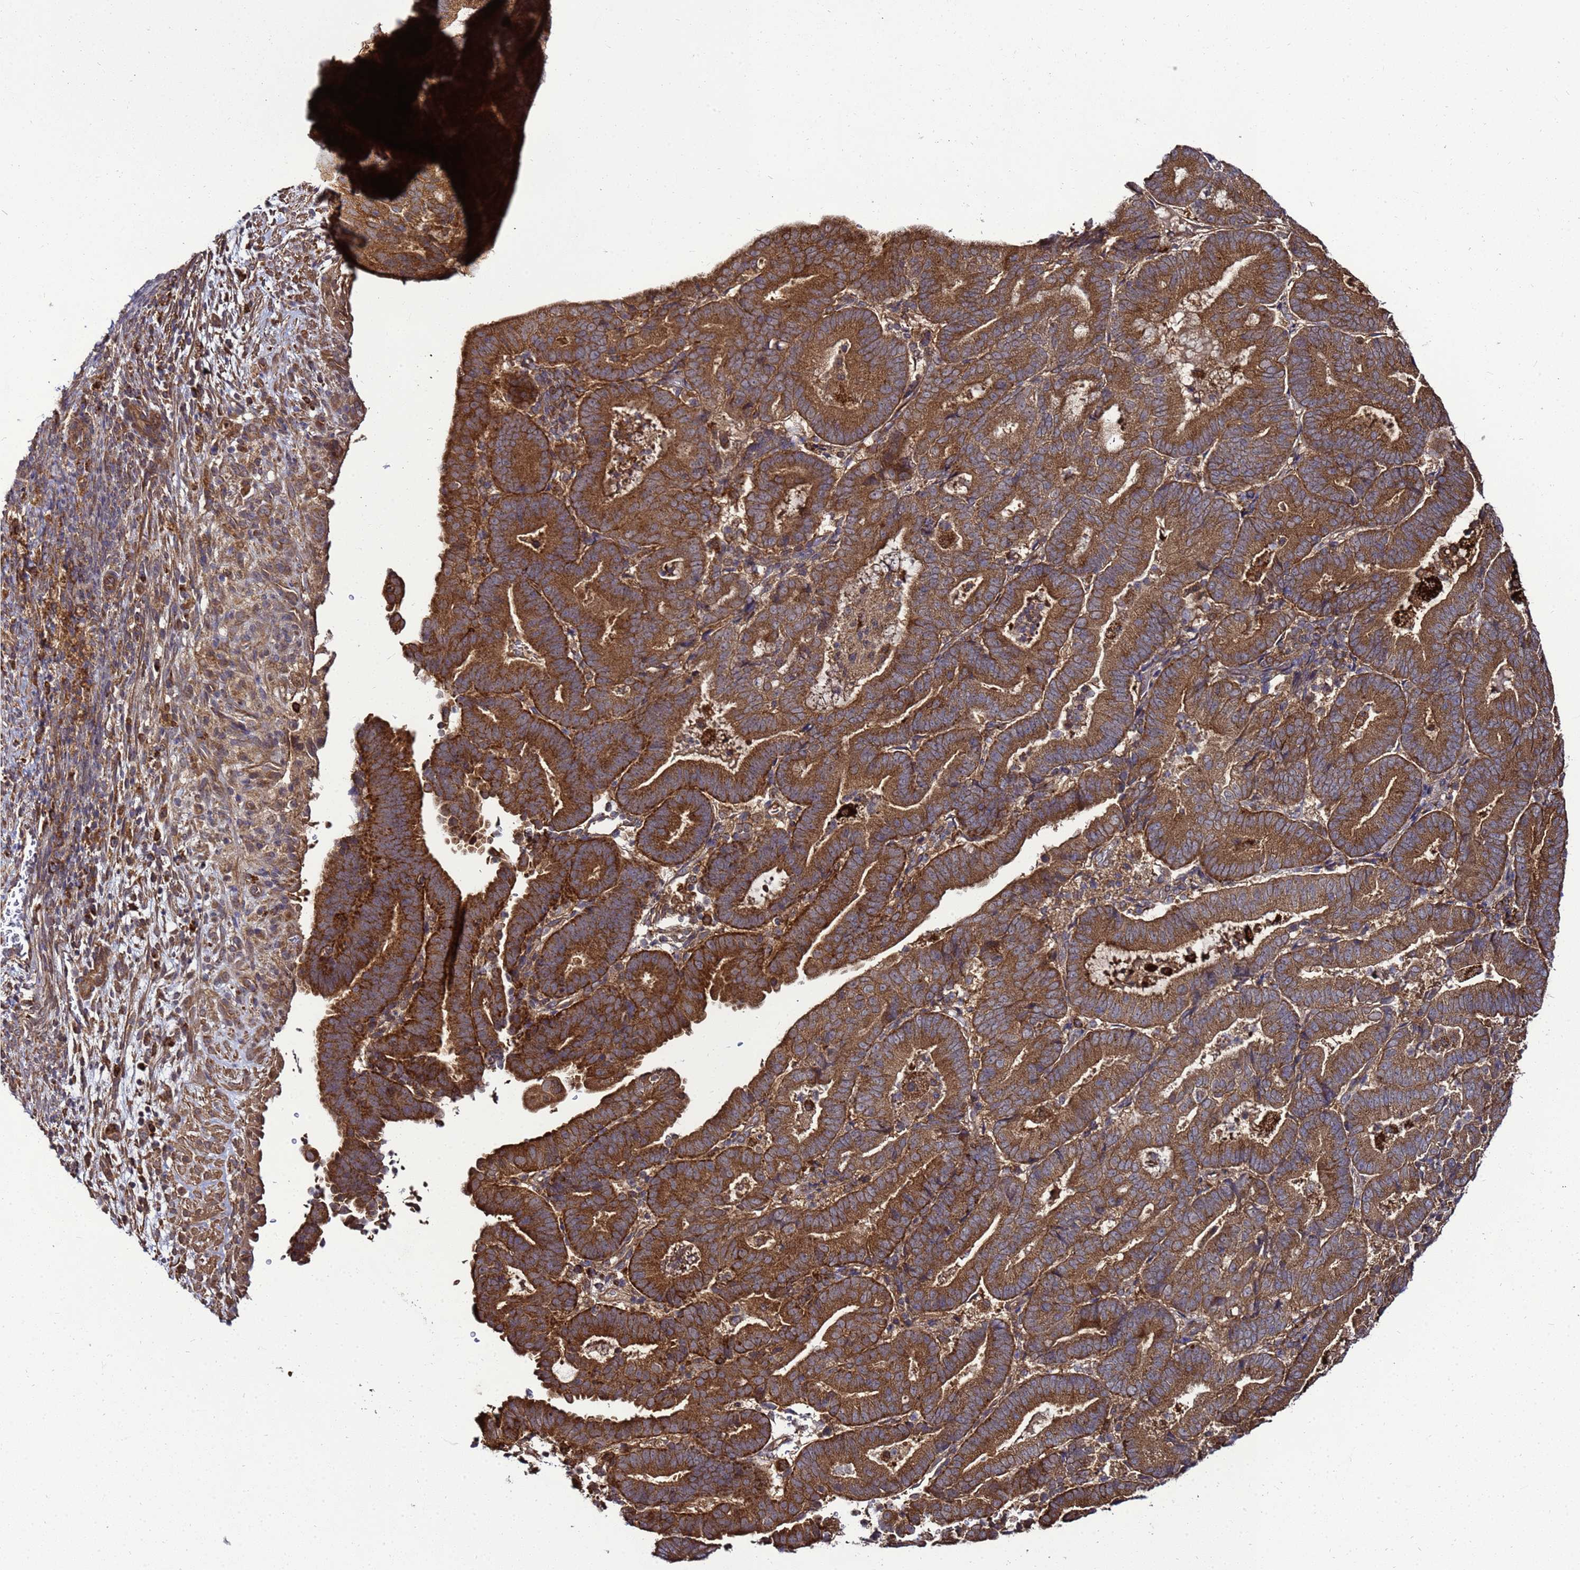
{"staining": {"intensity": "strong", "quantity": ">75%", "location": "cytoplasmic/membranous"}, "tissue": "endometrial cancer", "cell_type": "Tumor cells", "image_type": "cancer", "snomed": [{"axis": "morphology", "description": "Adenocarcinoma, NOS"}, {"axis": "topography", "description": "Endometrium"}], "caption": "Tumor cells reveal strong cytoplasmic/membranous positivity in approximately >75% of cells in adenocarcinoma (endometrial).", "gene": "TRABD", "patient": {"sex": "female", "age": 70}}